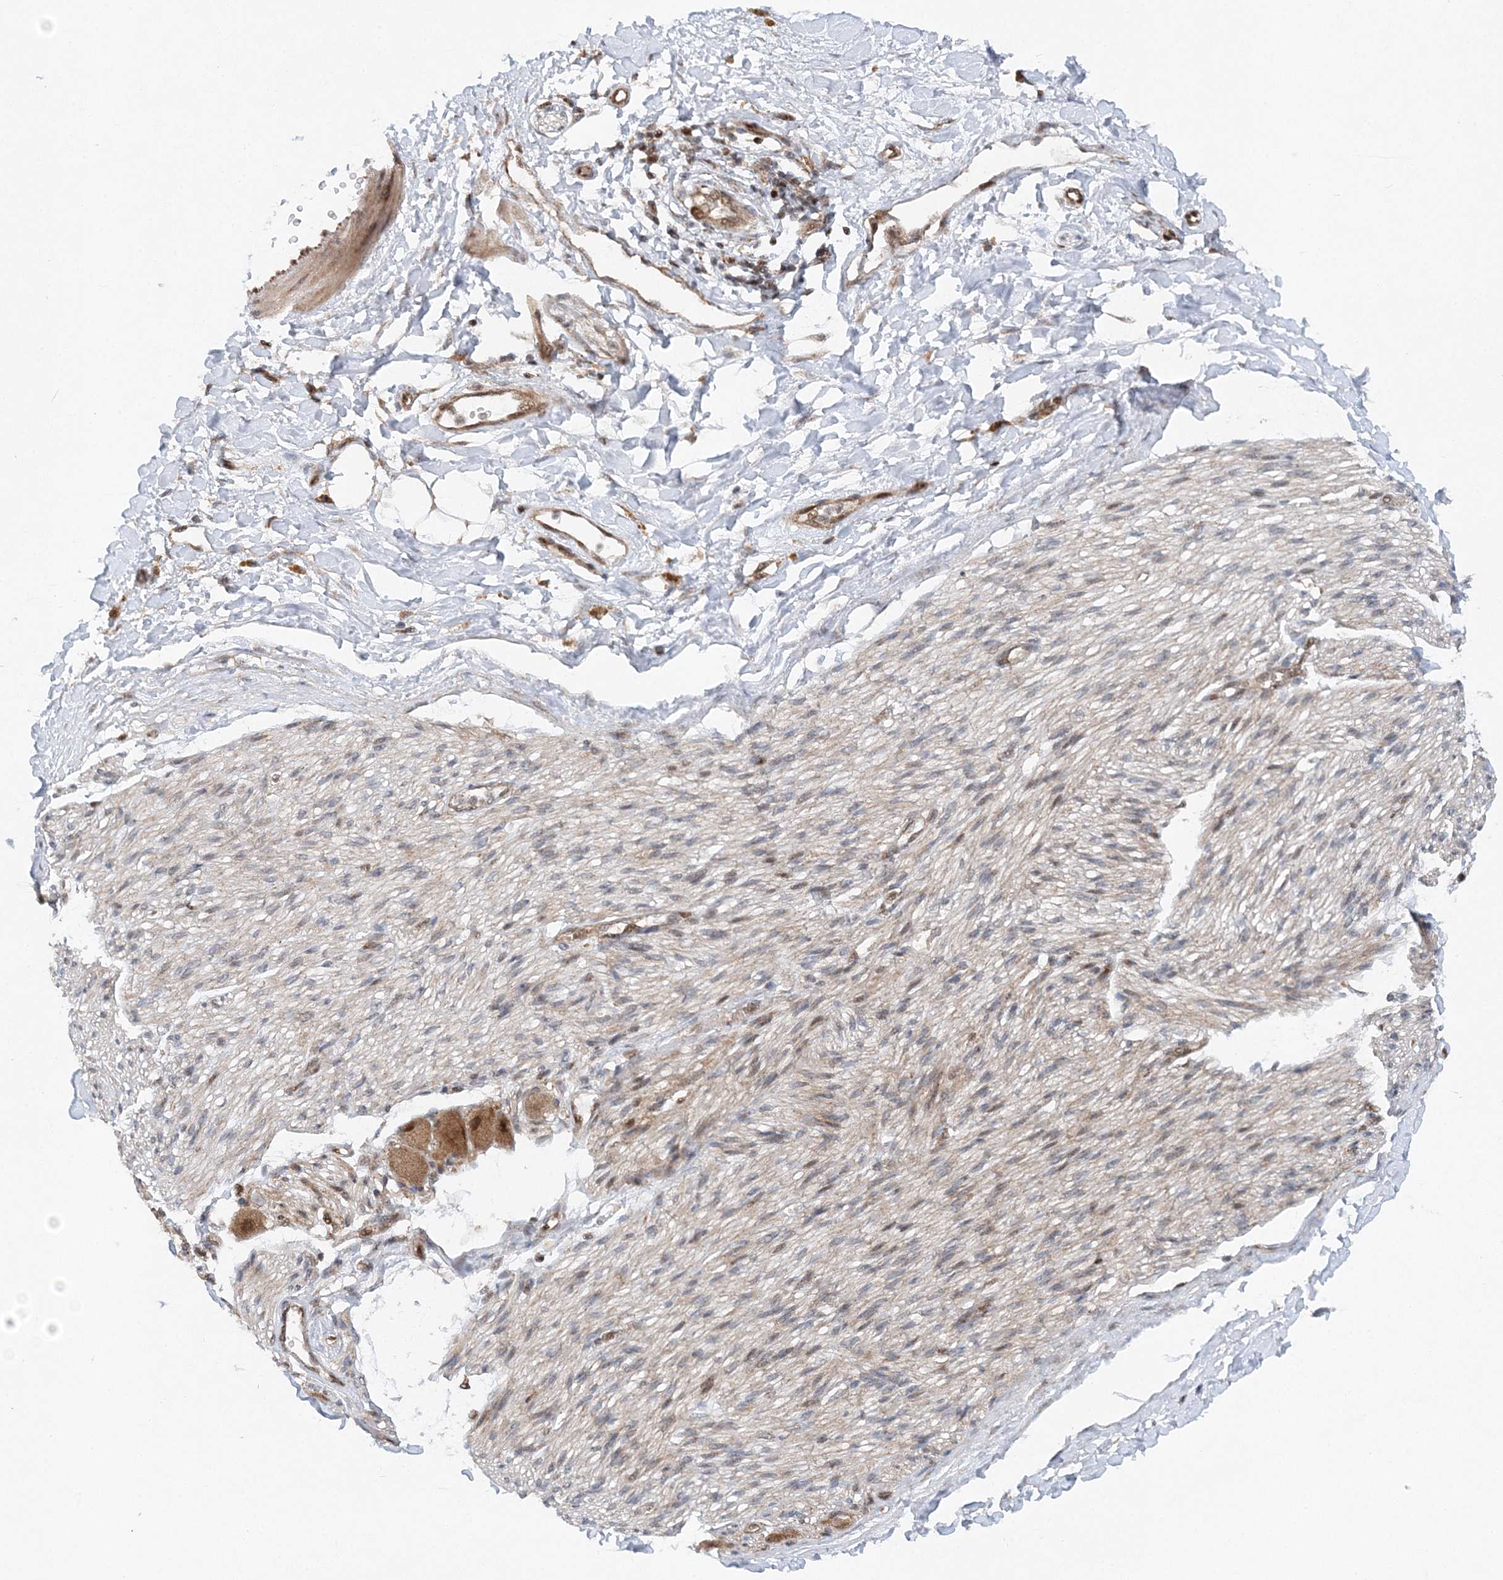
{"staining": {"intensity": "negative", "quantity": "none", "location": "none"}, "tissue": "adipose tissue", "cell_type": "Adipocytes", "image_type": "normal", "snomed": [{"axis": "morphology", "description": "Normal tissue, NOS"}, {"axis": "topography", "description": "Kidney"}, {"axis": "topography", "description": "Peripheral nerve tissue"}], "caption": "Photomicrograph shows no protein positivity in adipocytes of normal adipose tissue.", "gene": "RAB11FIP2", "patient": {"sex": "male", "age": 7}}